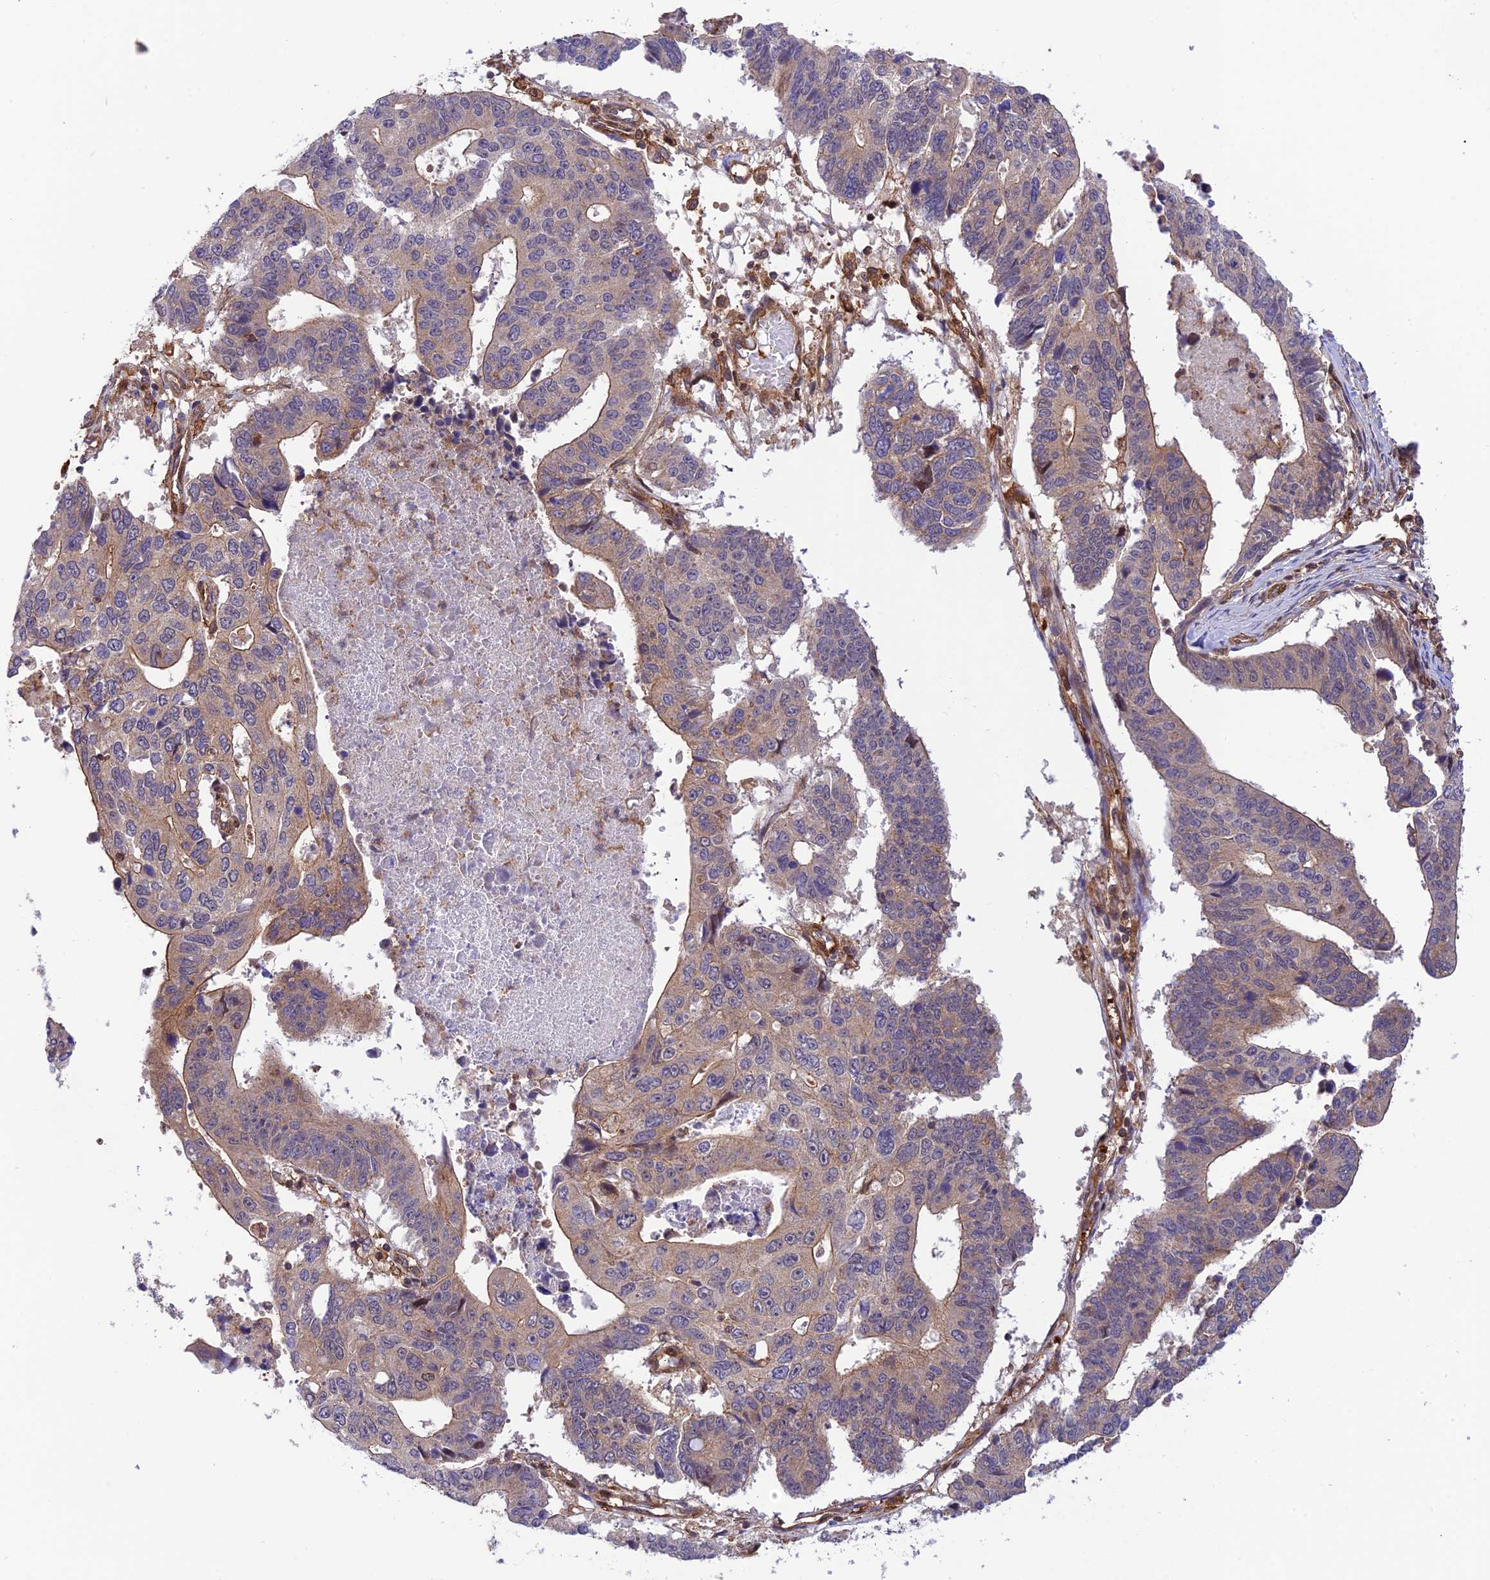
{"staining": {"intensity": "moderate", "quantity": "<25%", "location": "cytoplasmic/membranous"}, "tissue": "stomach cancer", "cell_type": "Tumor cells", "image_type": "cancer", "snomed": [{"axis": "morphology", "description": "Adenocarcinoma, NOS"}, {"axis": "topography", "description": "Stomach"}], "caption": "Stomach adenocarcinoma stained for a protein (brown) reveals moderate cytoplasmic/membranous positive staining in about <25% of tumor cells.", "gene": "EVI5L", "patient": {"sex": "male", "age": 59}}